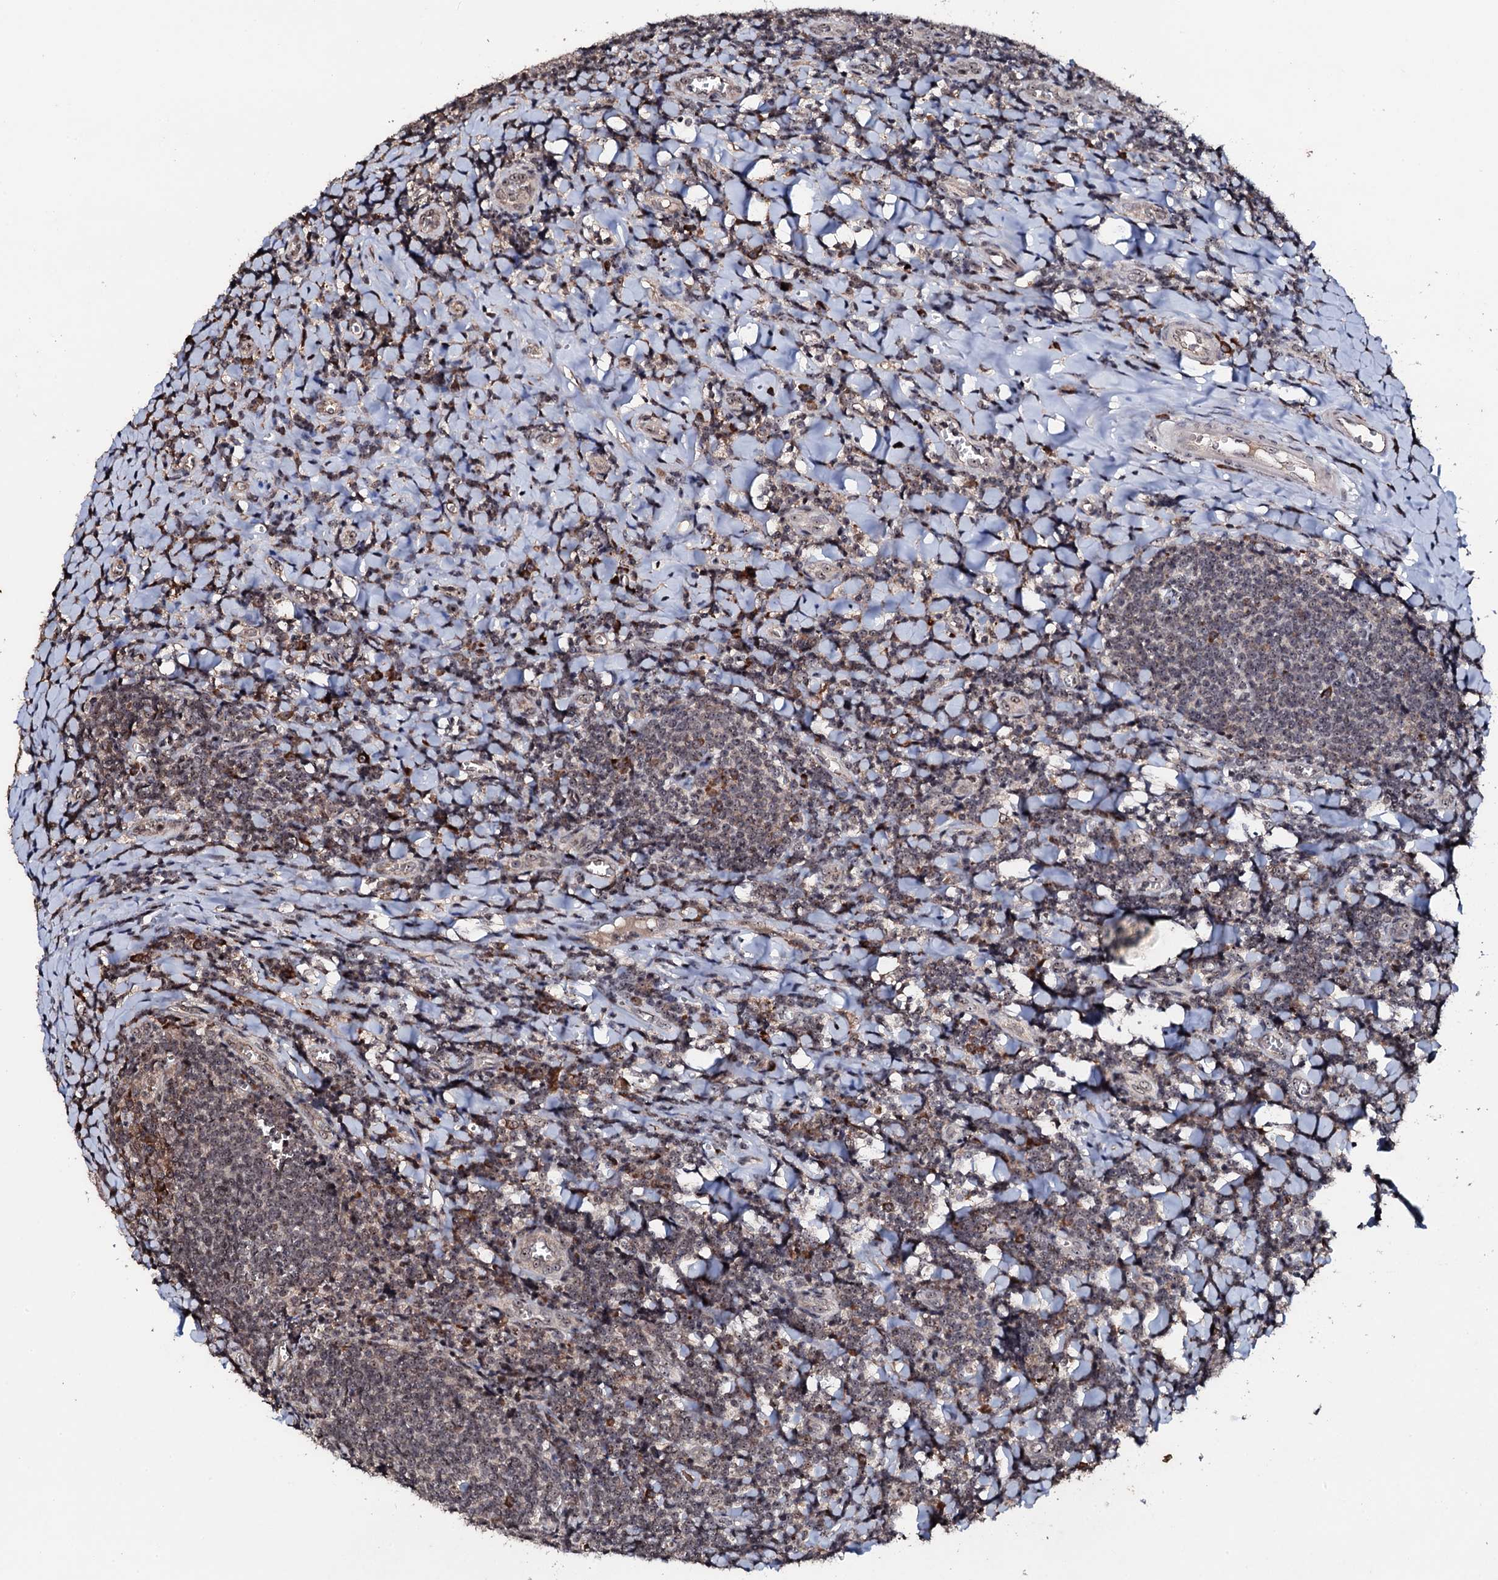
{"staining": {"intensity": "moderate", "quantity": "25%-75%", "location": "cytoplasmic/membranous,nuclear"}, "tissue": "tonsil", "cell_type": "Germinal center cells", "image_type": "normal", "snomed": [{"axis": "morphology", "description": "Normal tissue, NOS"}, {"axis": "topography", "description": "Tonsil"}], "caption": "Protein staining of normal tonsil exhibits moderate cytoplasmic/membranous,nuclear positivity in approximately 25%-75% of germinal center cells. Immunohistochemistry stains the protein of interest in brown and the nuclei are stained blue.", "gene": "FAM111A", "patient": {"sex": "male", "age": 27}}